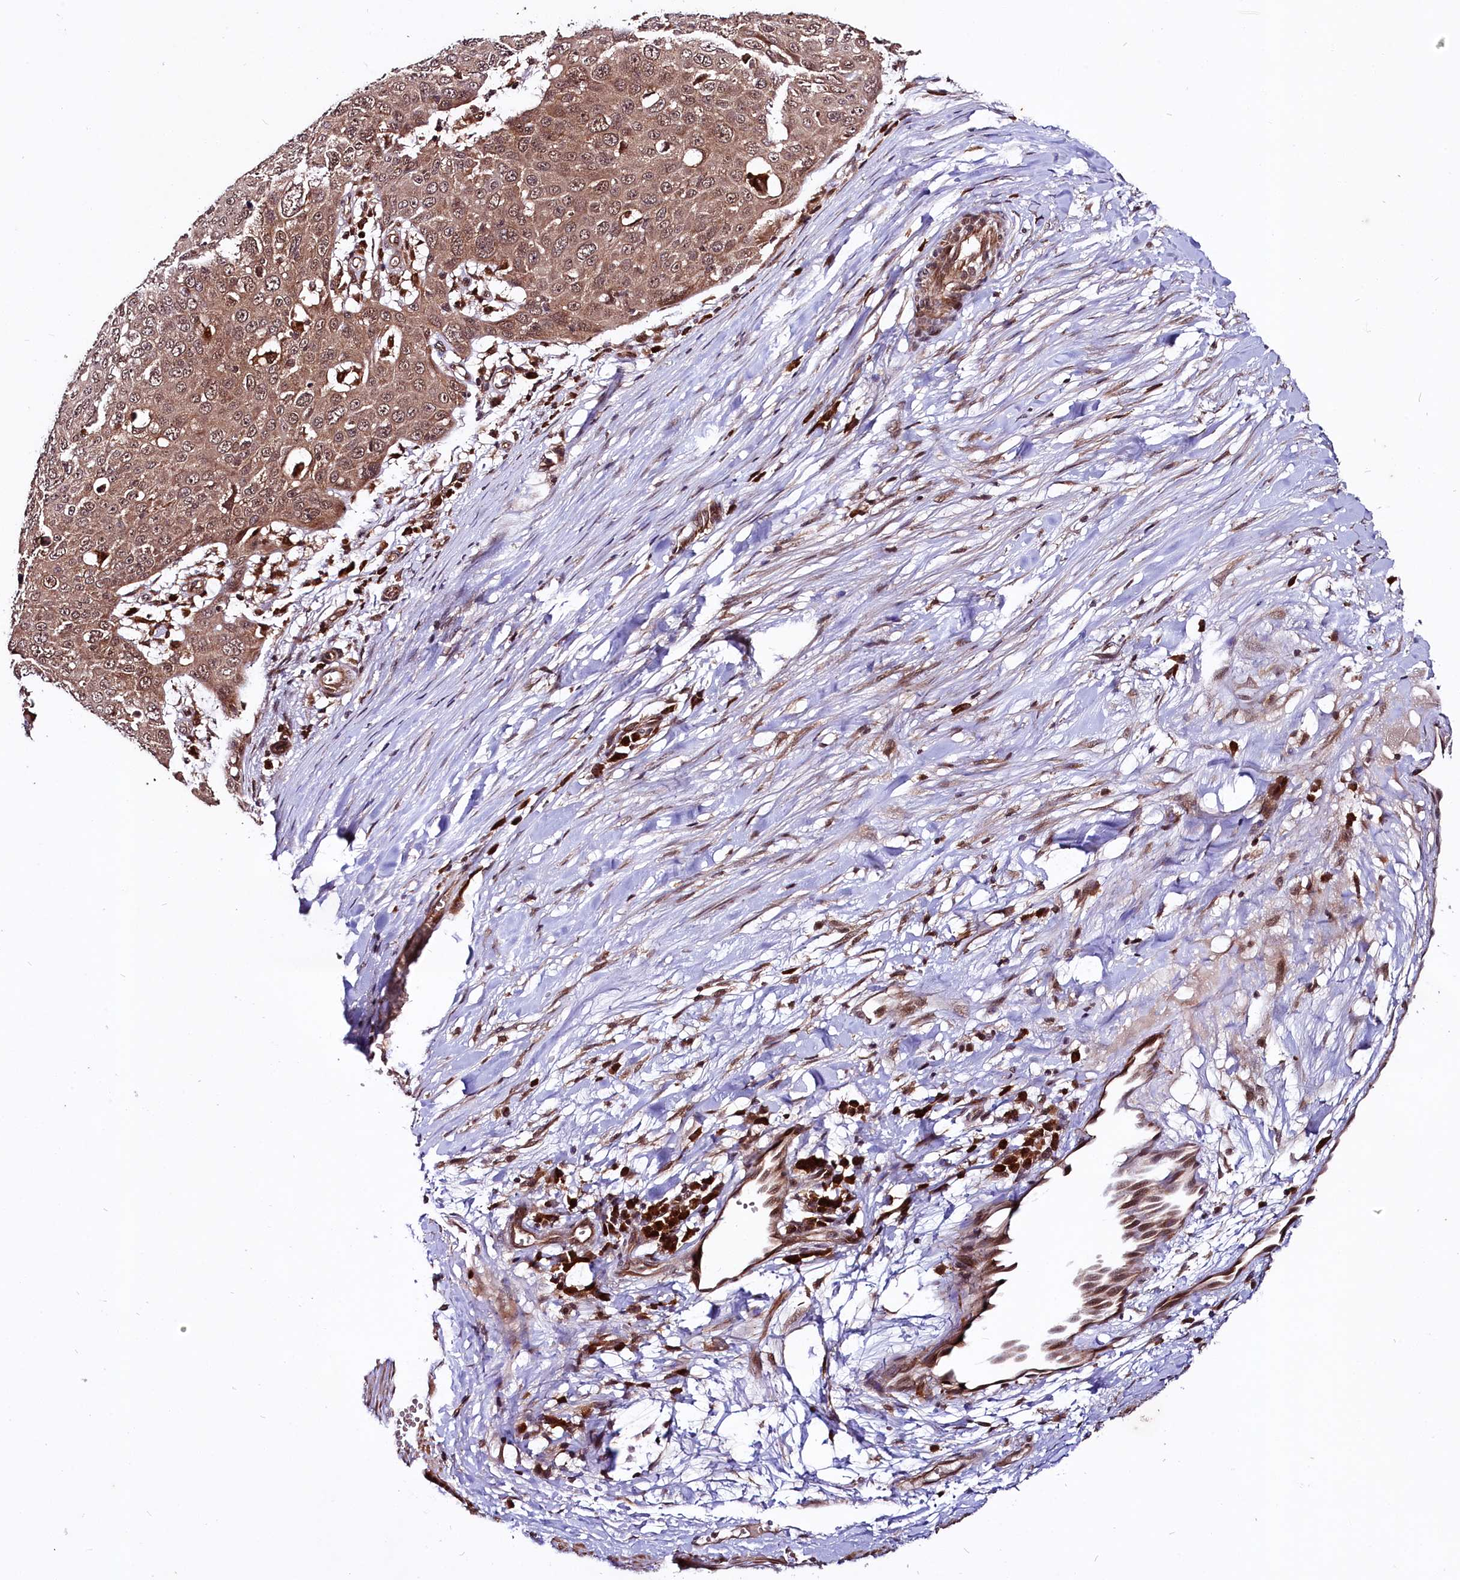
{"staining": {"intensity": "moderate", "quantity": ">75%", "location": "cytoplasmic/membranous,nuclear"}, "tissue": "skin cancer", "cell_type": "Tumor cells", "image_type": "cancer", "snomed": [{"axis": "morphology", "description": "Squamous cell carcinoma, NOS"}, {"axis": "topography", "description": "Skin"}], "caption": "High-power microscopy captured an immunohistochemistry micrograph of skin cancer, revealing moderate cytoplasmic/membranous and nuclear staining in about >75% of tumor cells.", "gene": "UBE3A", "patient": {"sex": "male", "age": 71}}